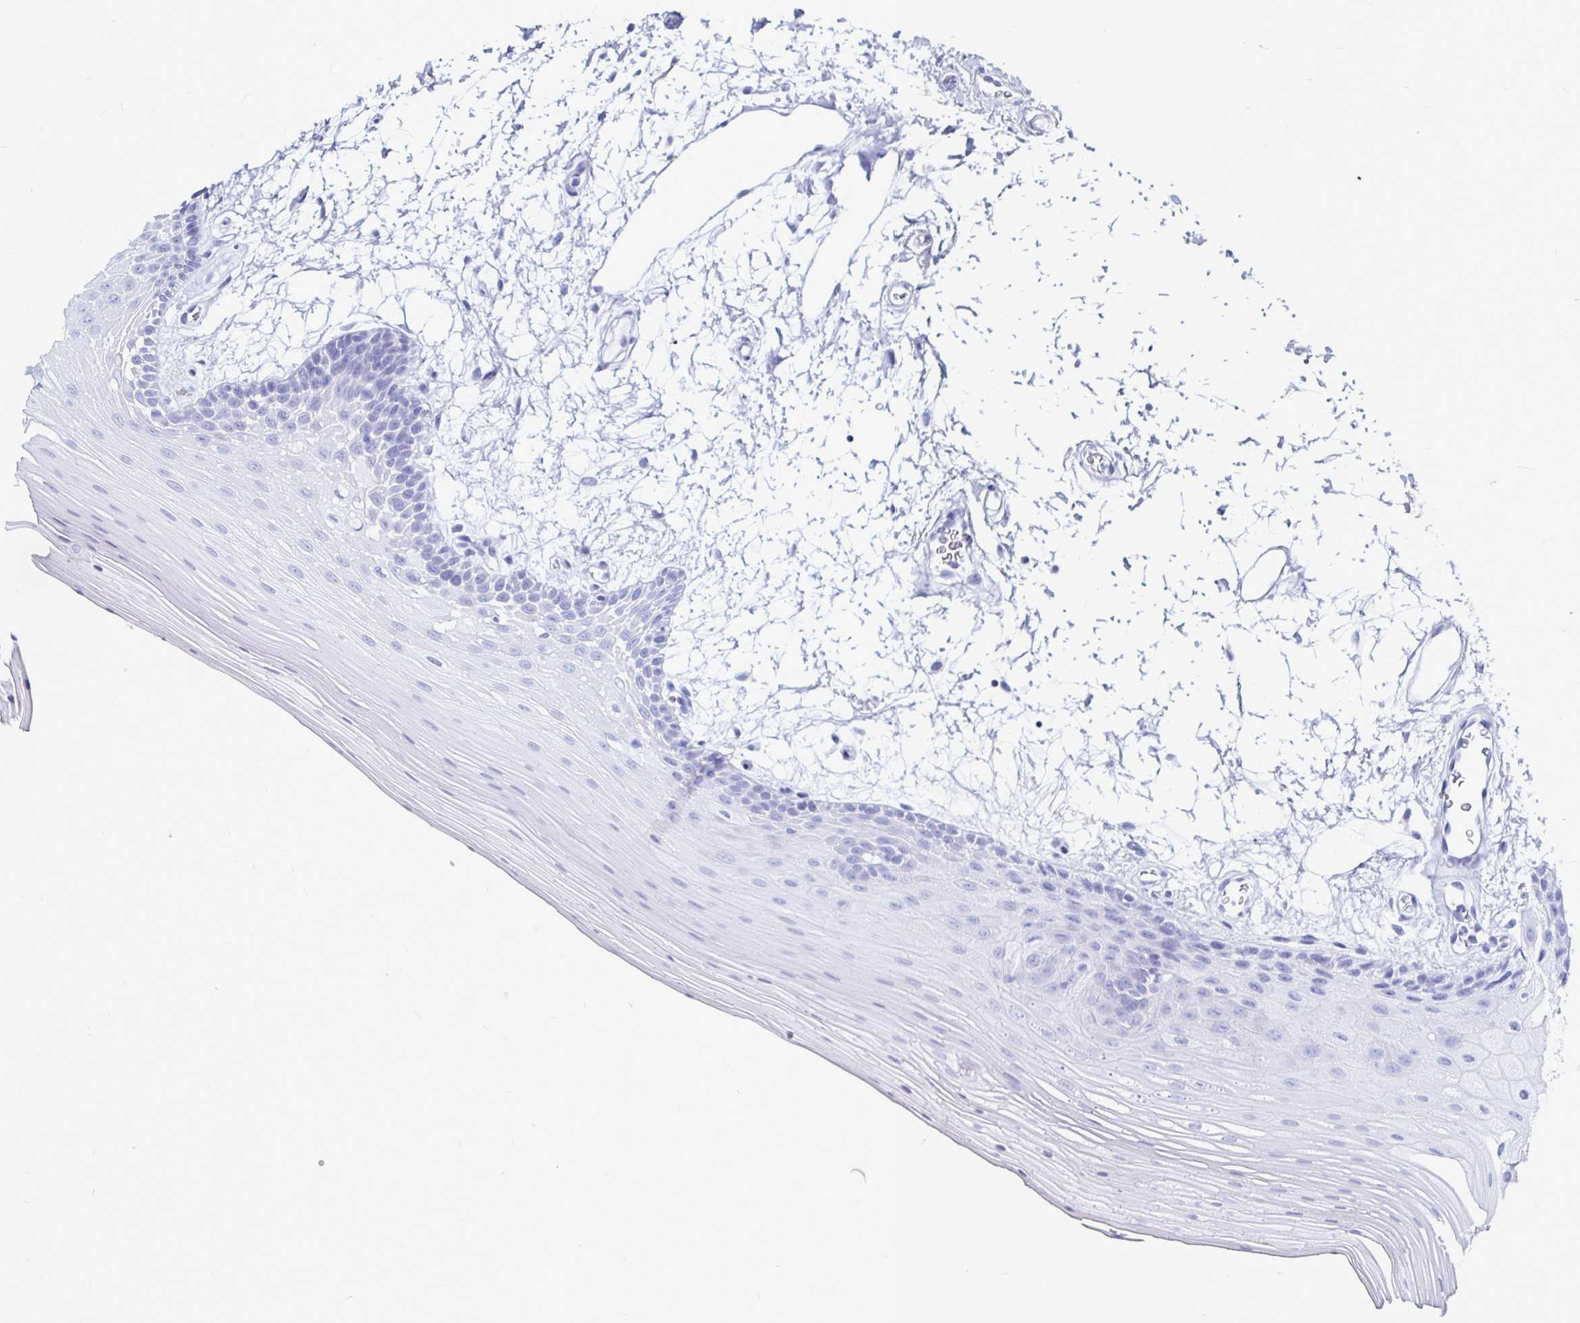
{"staining": {"intensity": "negative", "quantity": "none", "location": "none"}, "tissue": "oral mucosa", "cell_type": "Squamous epithelial cells", "image_type": "normal", "snomed": [{"axis": "morphology", "description": "Normal tissue, NOS"}, {"axis": "morphology", "description": "Squamous cell carcinoma, NOS"}, {"axis": "topography", "description": "Oral tissue"}, {"axis": "topography", "description": "Tounge, NOS"}, {"axis": "topography", "description": "Head-Neck"}], "caption": "This is a image of immunohistochemistry staining of benign oral mucosa, which shows no positivity in squamous epithelial cells.", "gene": "LUZP4", "patient": {"sex": "male", "age": 62}}